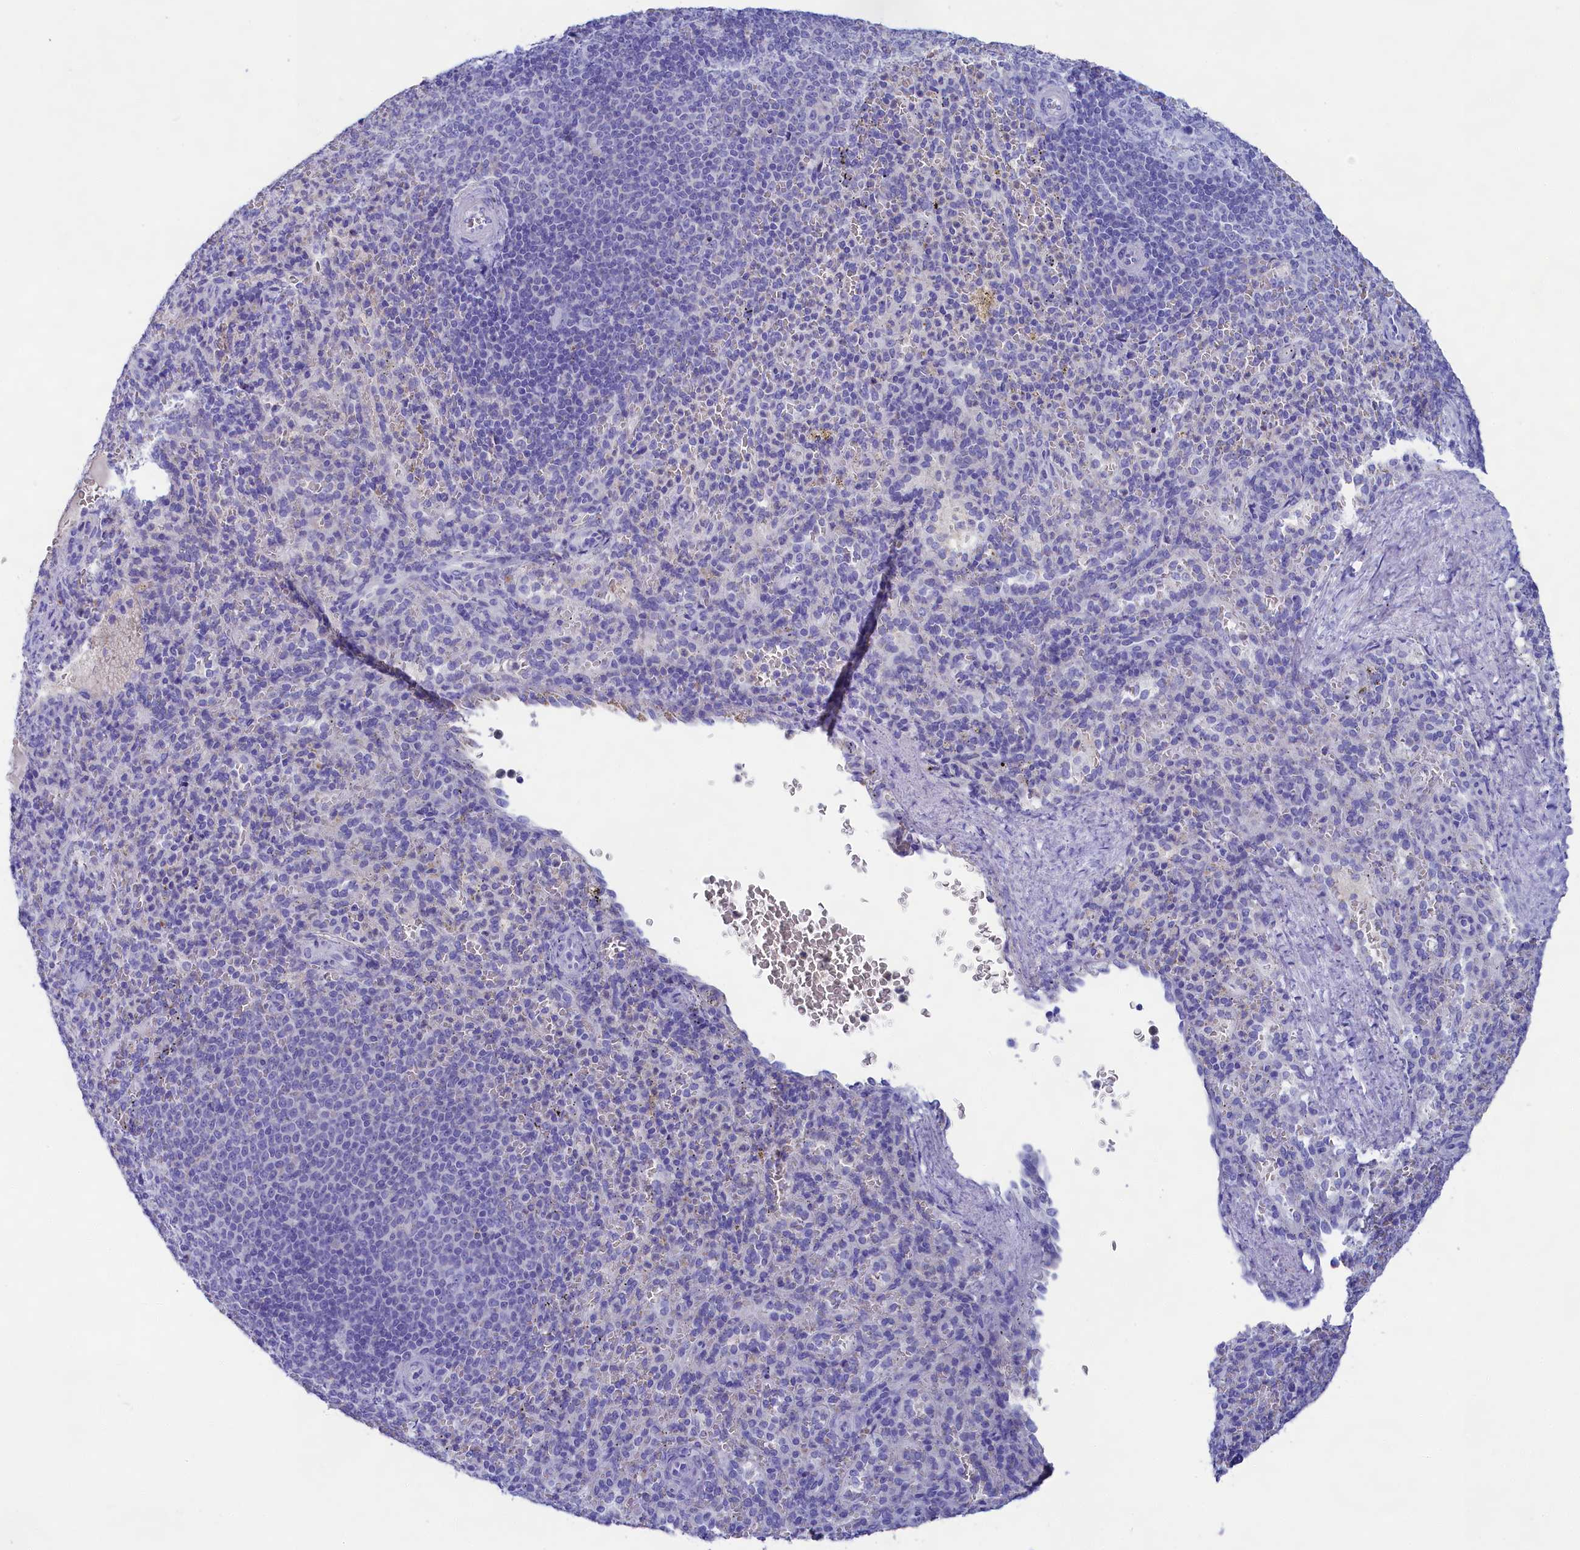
{"staining": {"intensity": "negative", "quantity": "none", "location": "none"}, "tissue": "spleen", "cell_type": "Cells in red pulp", "image_type": "normal", "snomed": [{"axis": "morphology", "description": "Normal tissue, NOS"}, {"axis": "topography", "description": "Spleen"}], "caption": "Immunohistochemical staining of normal spleen demonstrates no significant expression in cells in red pulp.", "gene": "SULT2A1", "patient": {"sex": "female", "age": 21}}